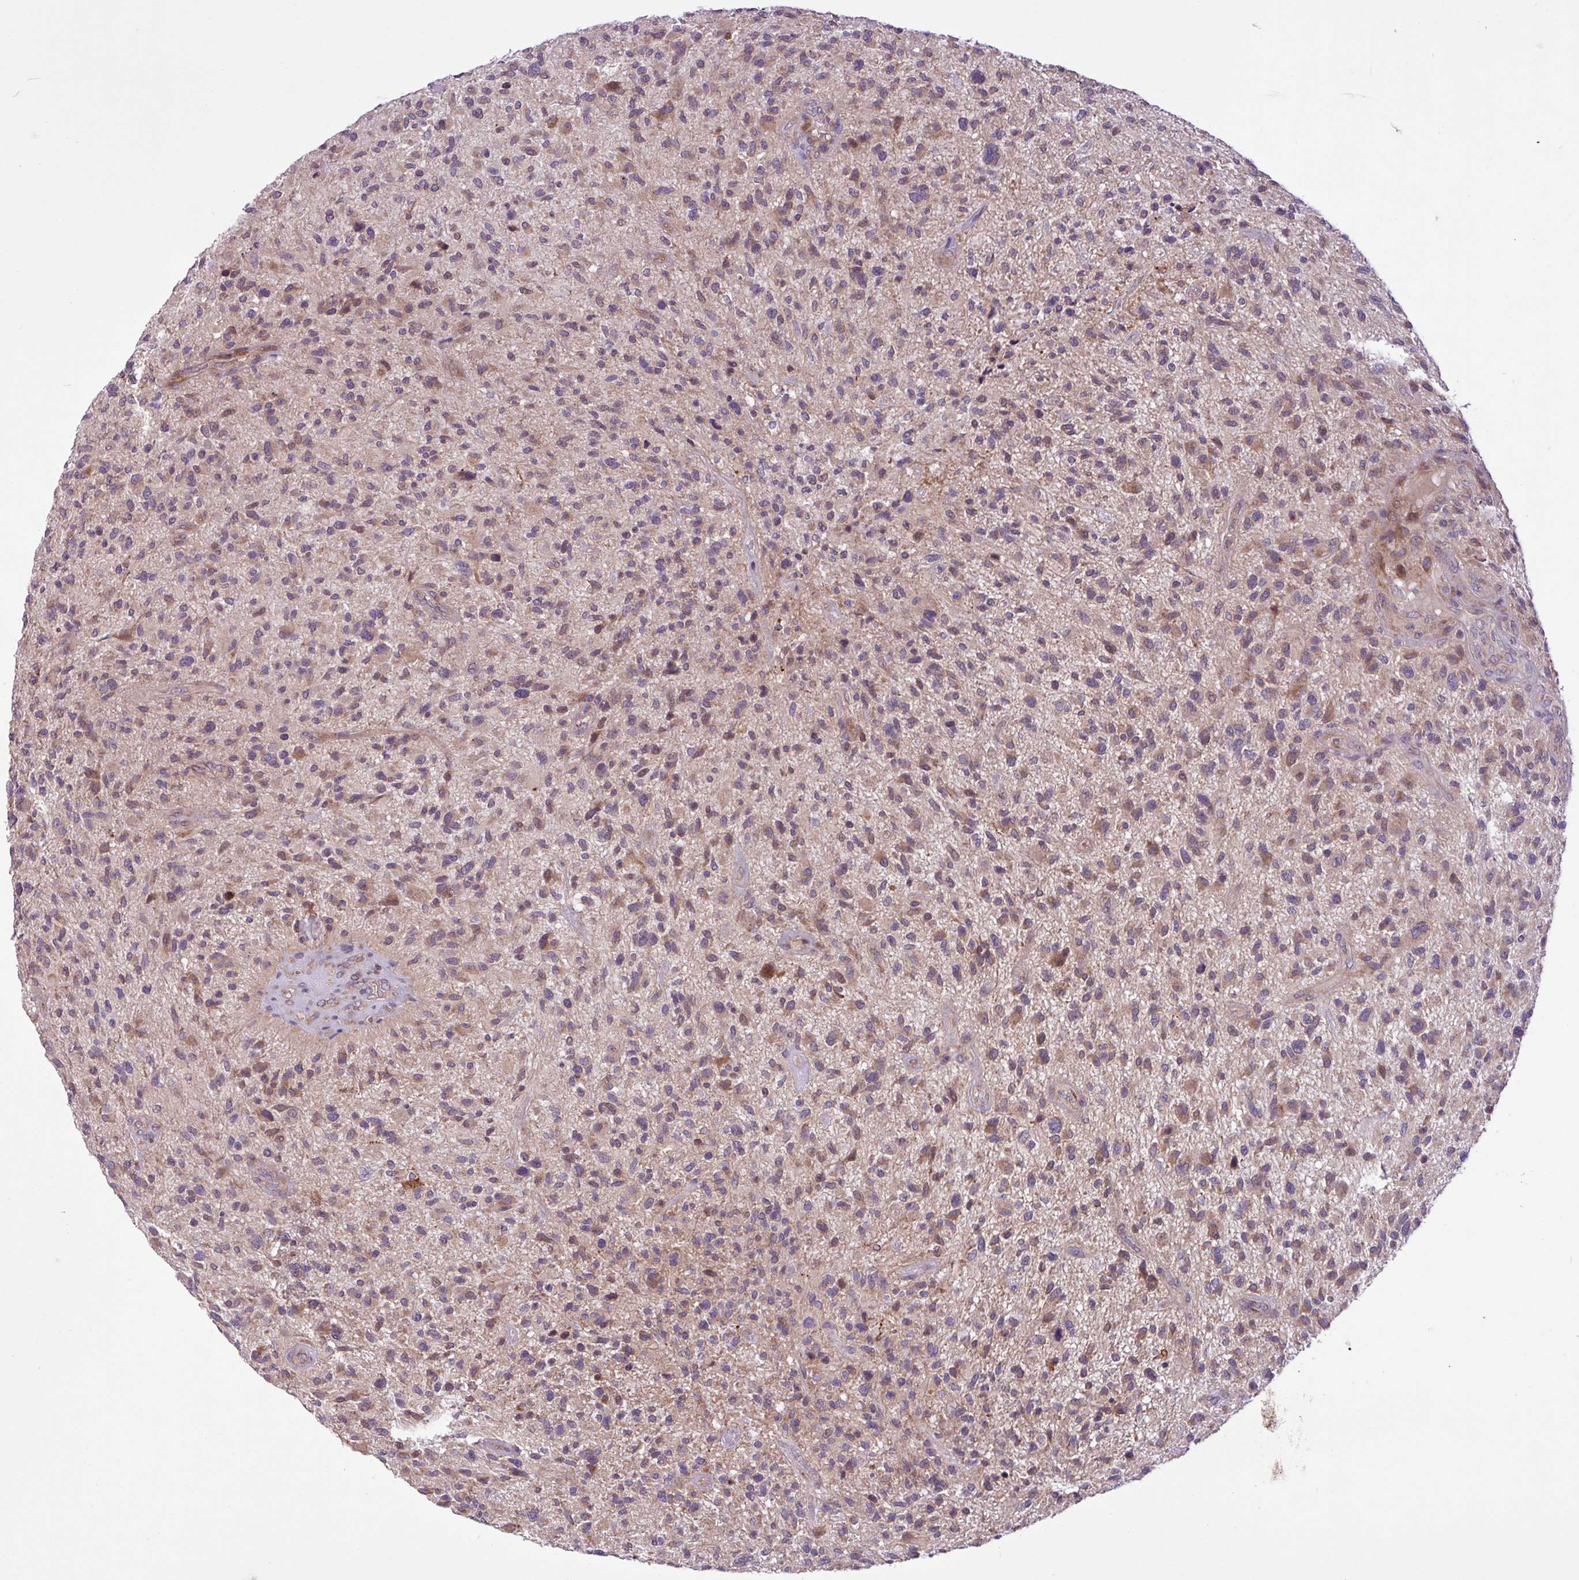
{"staining": {"intensity": "weak", "quantity": "25%-75%", "location": "cytoplasmic/membranous"}, "tissue": "glioma", "cell_type": "Tumor cells", "image_type": "cancer", "snomed": [{"axis": "morphology", "description": "Glioma, malignant, High grade"}, {"axis": "topography", "description": "Brain"}], "caption": "IHC (DAB (3,3'-diaminobenzidine)) staining of human malignant high-grade glioma exhibits weak cytoplasmic/membranous protein staining in about 25%-75% of tumor cells.", "gene": "TIMM10B", "patient": {"sex": "male", "age": 47}}